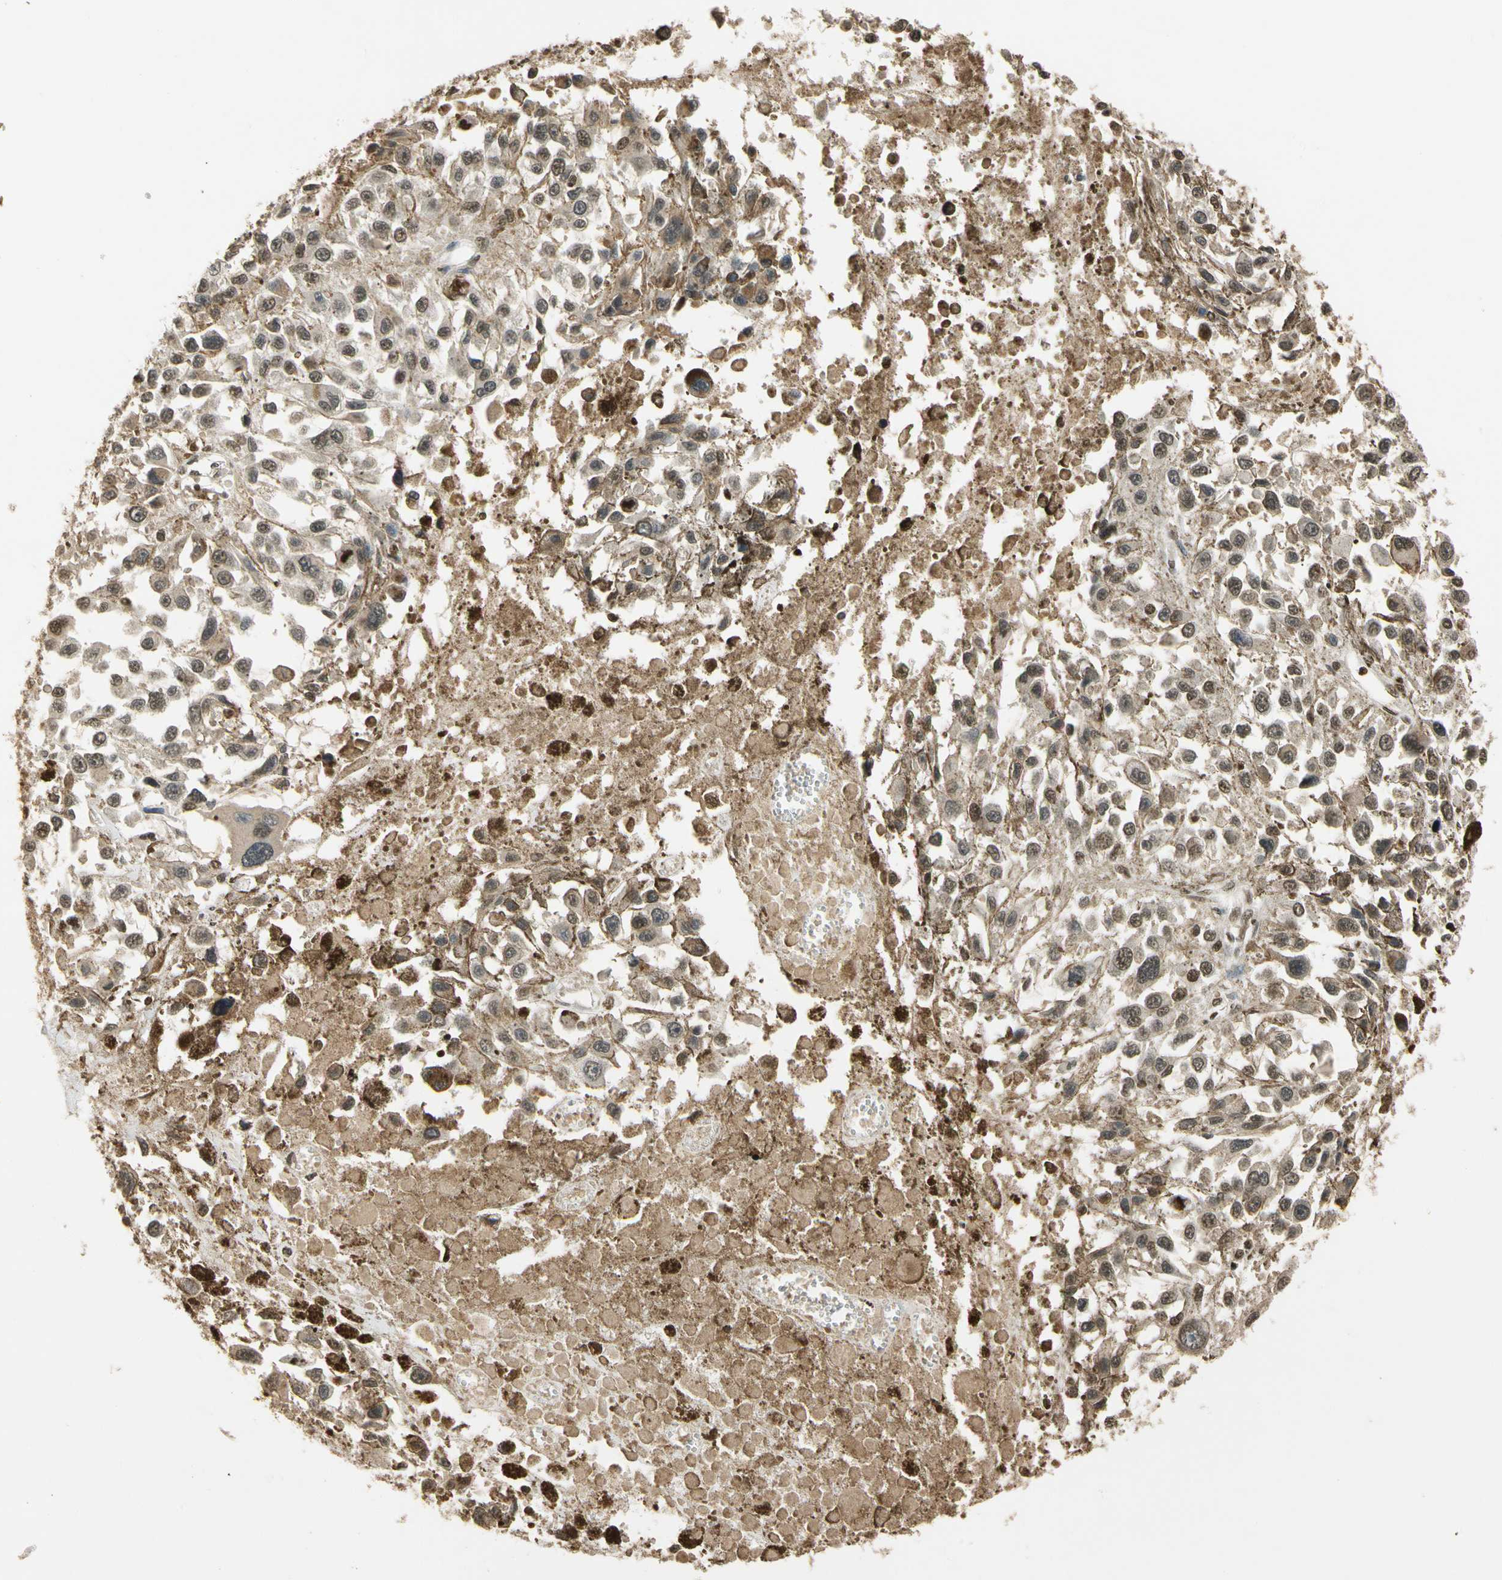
{"staining": {"intensity": "weak", "quantity": ">75%", "location": "cytoplasmic/membranous,nuclear"}, "tissue": "melanoma", "cell_type": "Tumor cells", "image_type": "cancer", "snomed": [{"axis": "morphology", "description": "Malignant melanoma, Metastatic site"}, {"axis": "topography", "description": "Lymph node"}], "caption": "Immunohistochemistry micrograph of malignant melanoma (metastatic site) stained for a protein (brown), which exhibits low levels of weak cytoplasmic/membranous and nuclear positivity in approximately >75% of tumor cells.", "gene": "SOD1", "patient": {"sex": "male", "age": 59}}